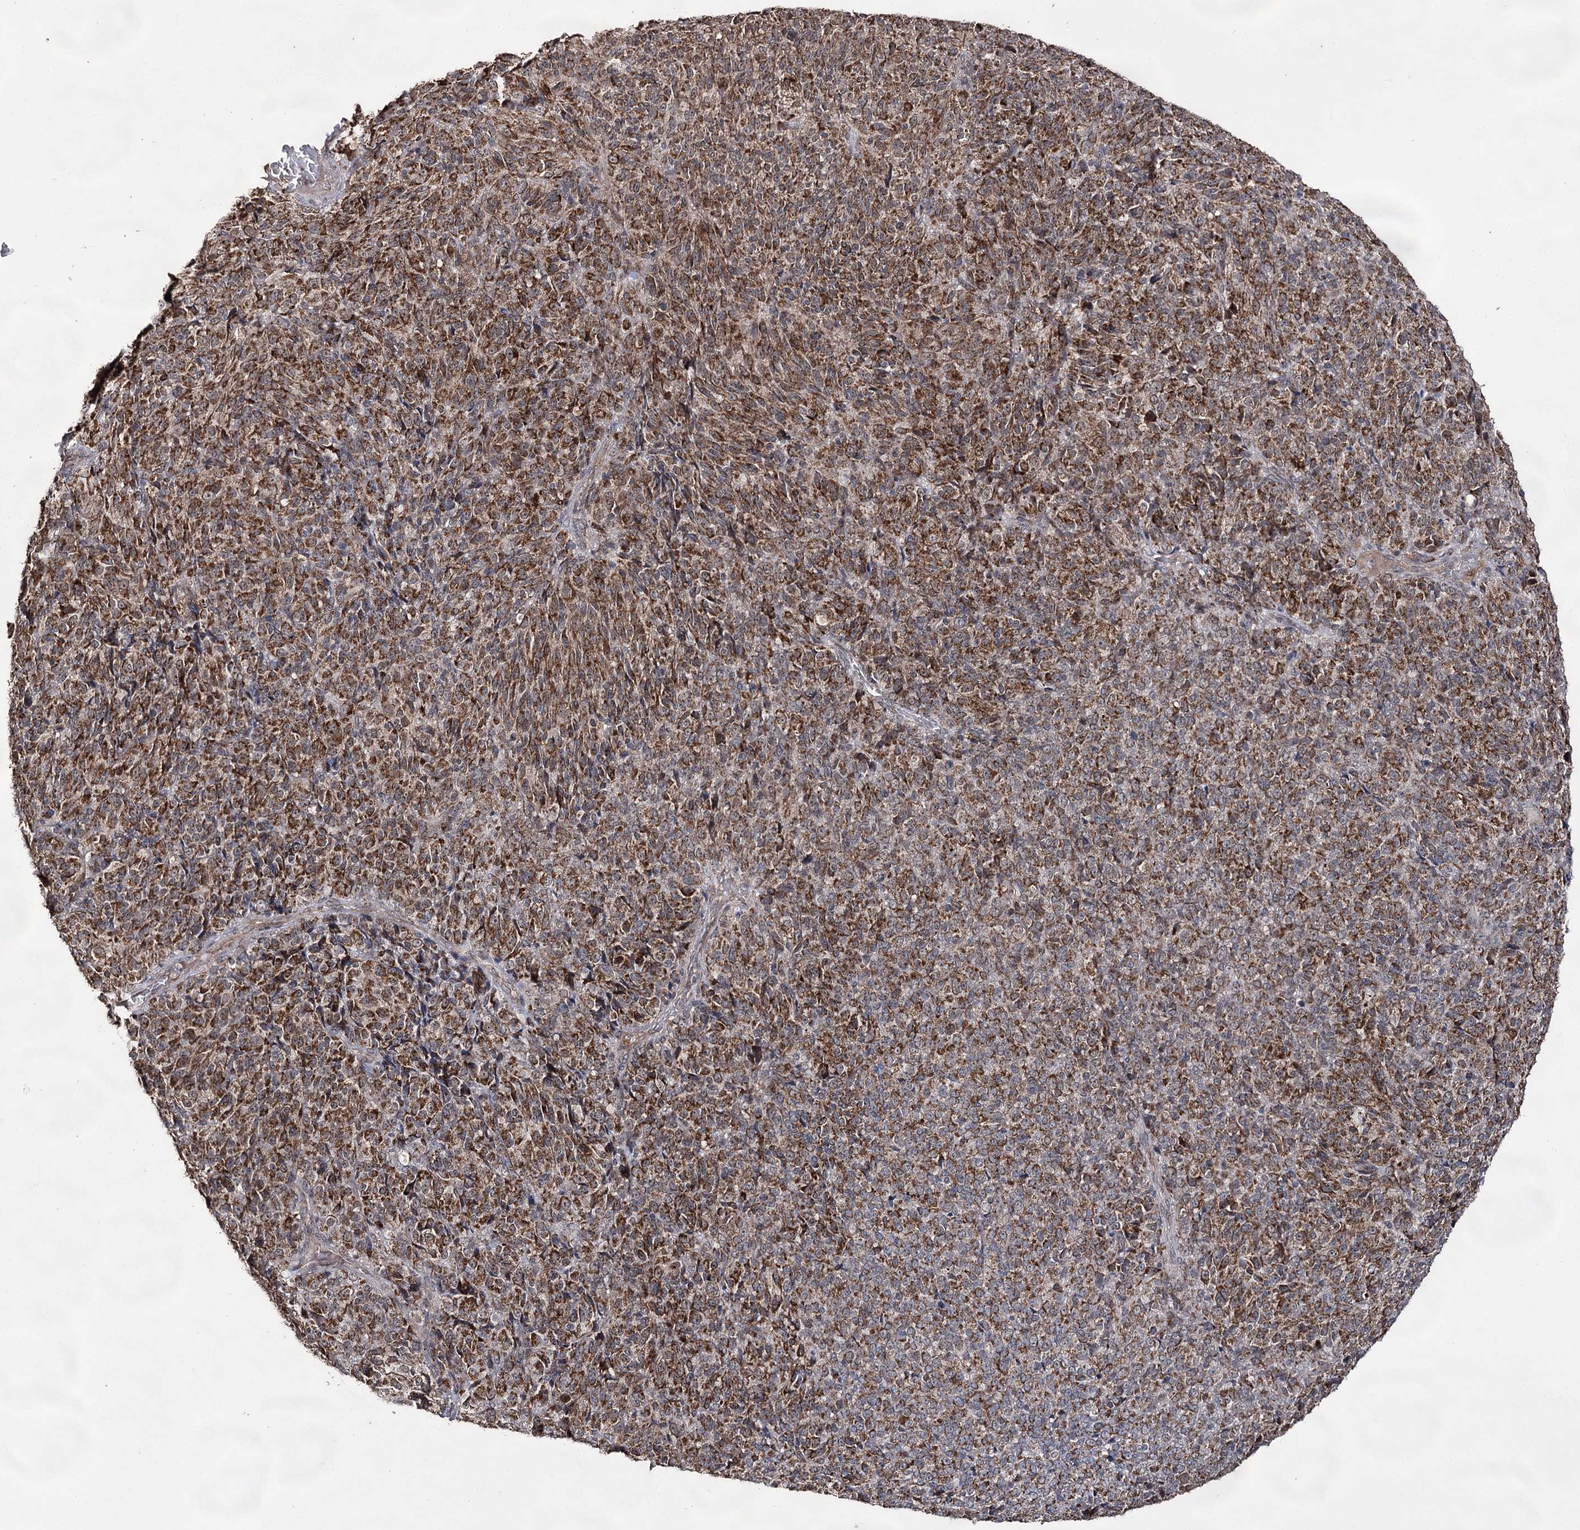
{"staining": {"intensity": "strong", "quantity": "25%-75%", "location": "cytoplasmic/membranous"}, "tissue": "melanoma", "cell_type": "Tumor cells", "image_type": "cancer", "snomed": [{"axis": "morphology", "description": "Malignant melanoma, Metastatic site"}, {"axis": "topography", "description": "Brain"}], "caption": "Malignant melanoma (metastatic site) was stained to show a protein in brown. There is high levels of strong cytoplasmic/membranous positivity in approximately 25%-75% of tumor cells.", "gene": "ACTR6", "patient": {"sex": "female", "age": 56}}